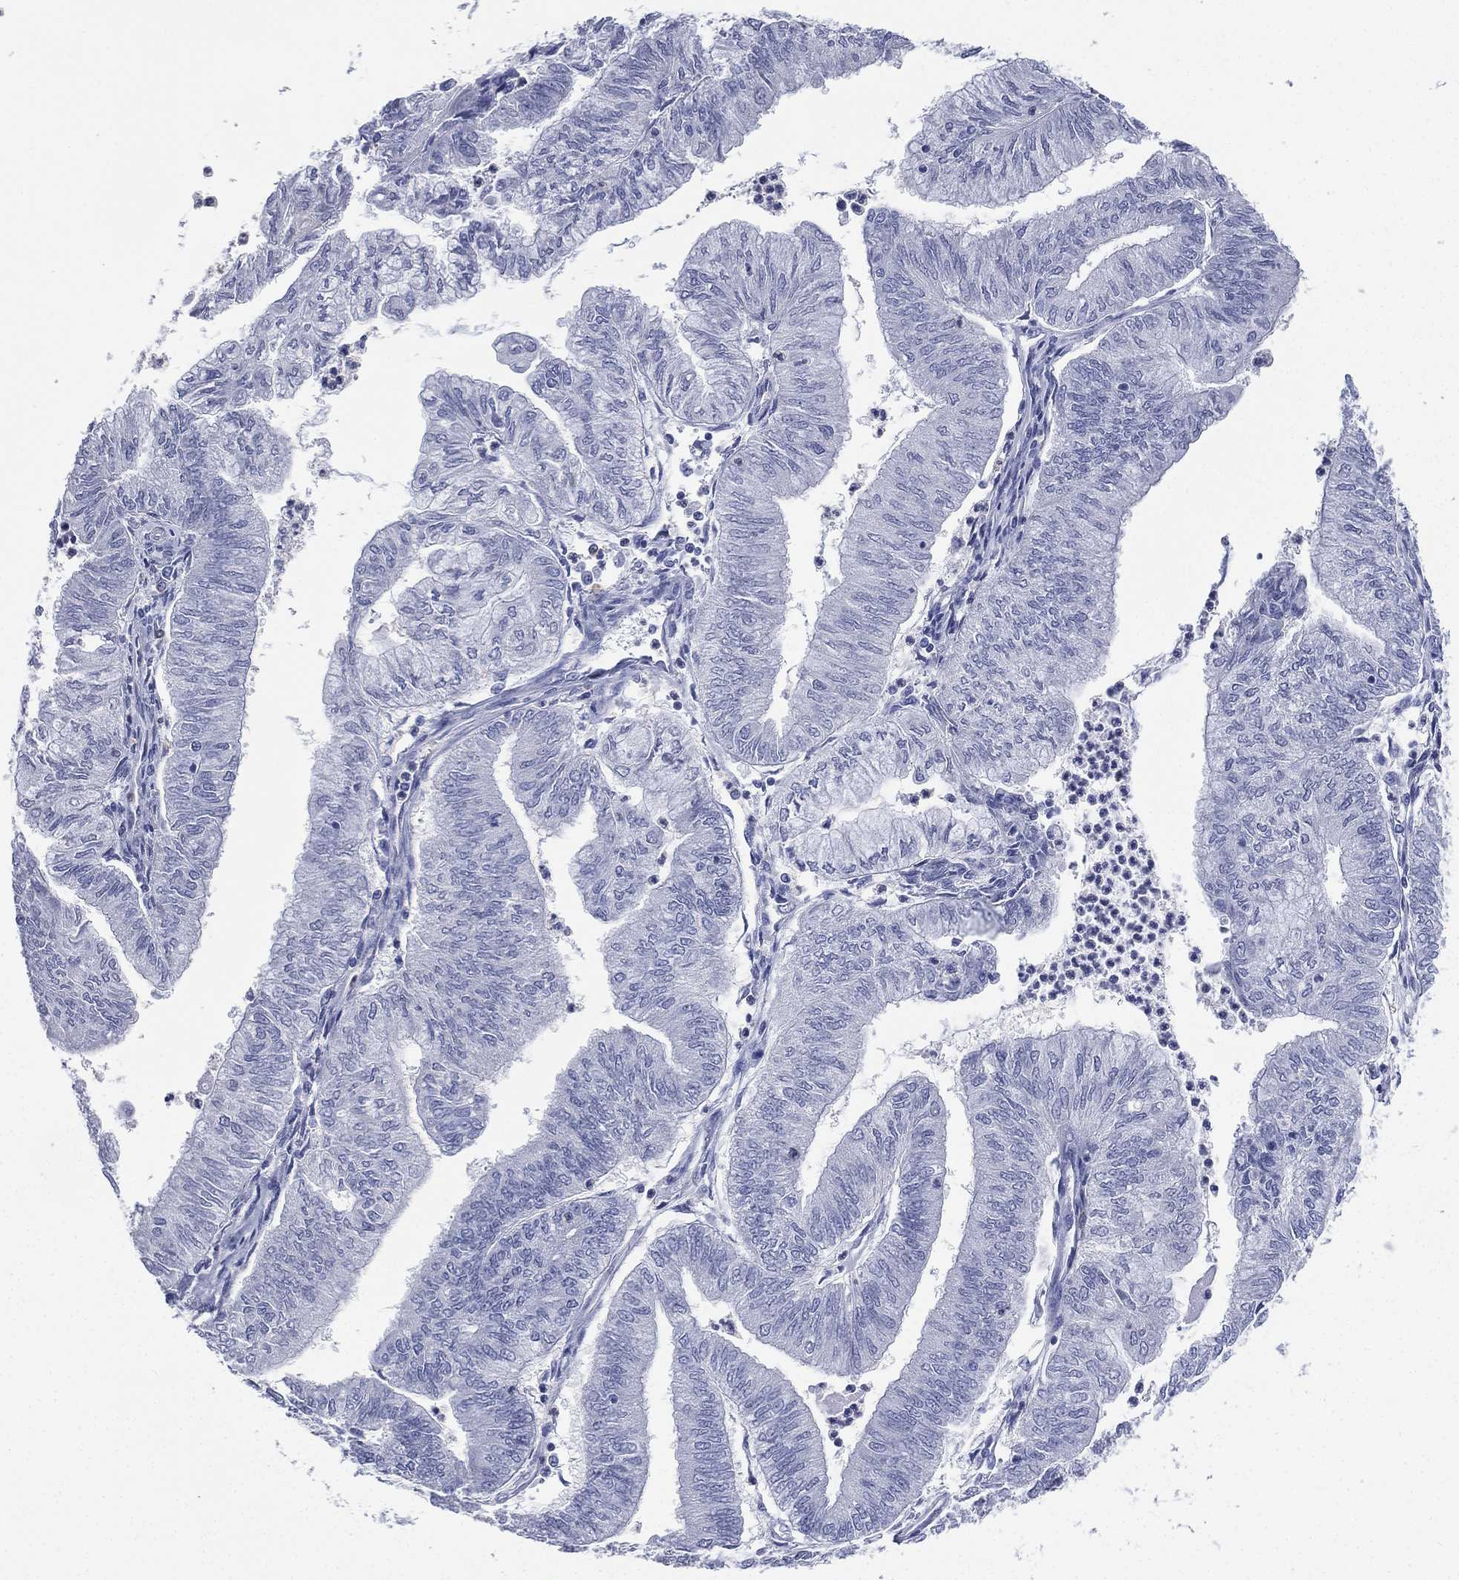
{"staining": {"intensity": "negative", "quantity": "none", "location": "none"}, "tissue": "endometrial cancer", "cell_type": "Tumor cells", "image_type": "cancer", "snomed": [{"axis": "morphology", "description": "Adenocarcinoma, NOS"}, {"axis": "topography", "description": "Endometrium"}], "caption": "High magnification brightfield microscopy of endometrial cancer stained with DAB (3,3'-diaminobenzidine) (brown) and counterstained with hematoxylin (blue): tumor cells show no significant expression.", "gene": "CD22", "patient": {"sex": "female", "age": 59}}